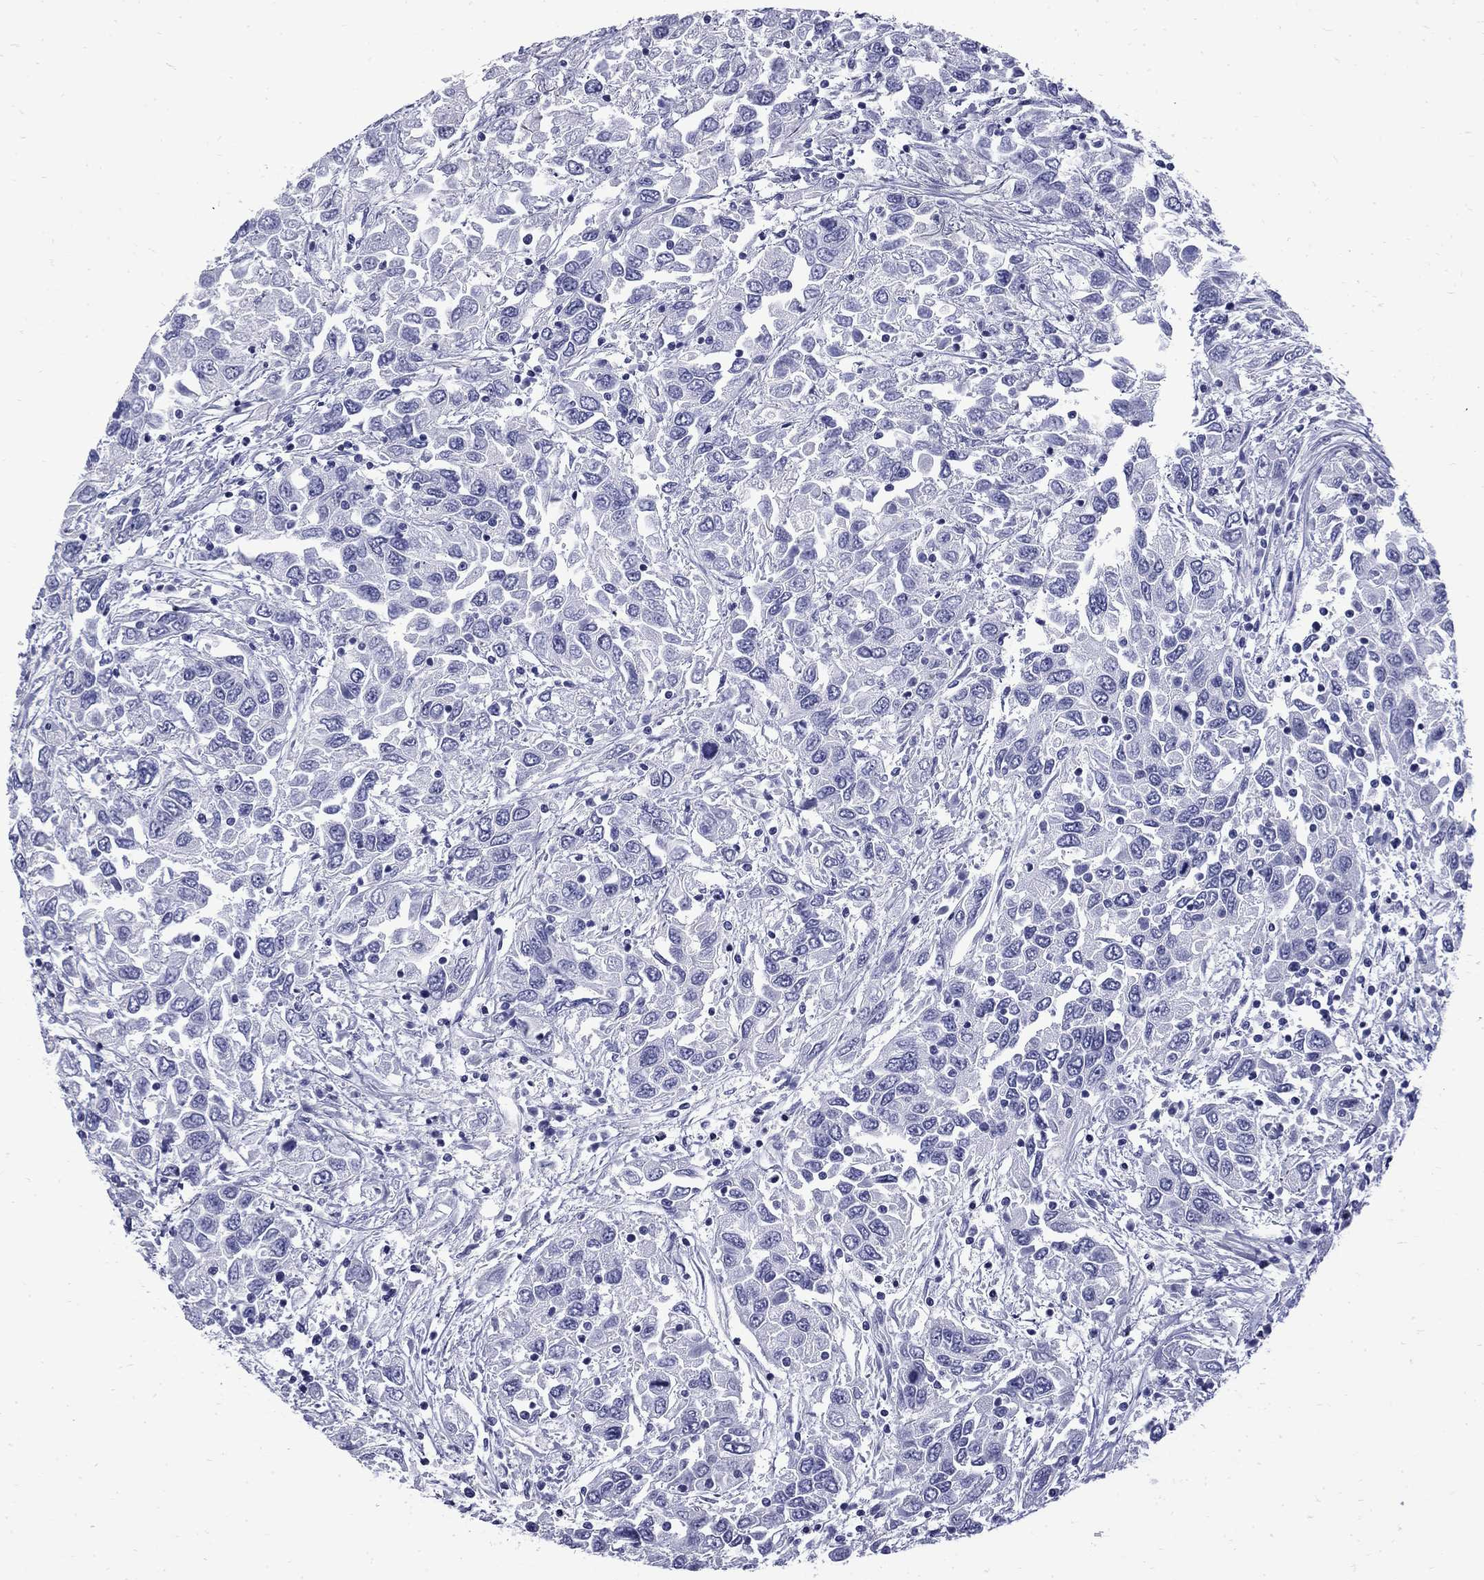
{"staining": {"intensity": "negative", "quantity": "none", "location": "none"}, "tissue": "urothelial cancer", "cell_type": "Tumor cells", "image_type": "cancer", "snomed": [{"axis": "morphology", "description": "Urothelial carcinoma, High grade"}, {"axis": "topography", "description": "Urinary bladder"}], "caption": "Immunohistochemistry (IHC) histopathology image of neoplastic tissue: urothelial carcinoma (high-grade) stained with DAB (3,3'-diaminobenzidine) exhibits no significant protein staining in tumor cells.", "gene": "MGARP", "patient": {"sex": "male", "age": 76}}